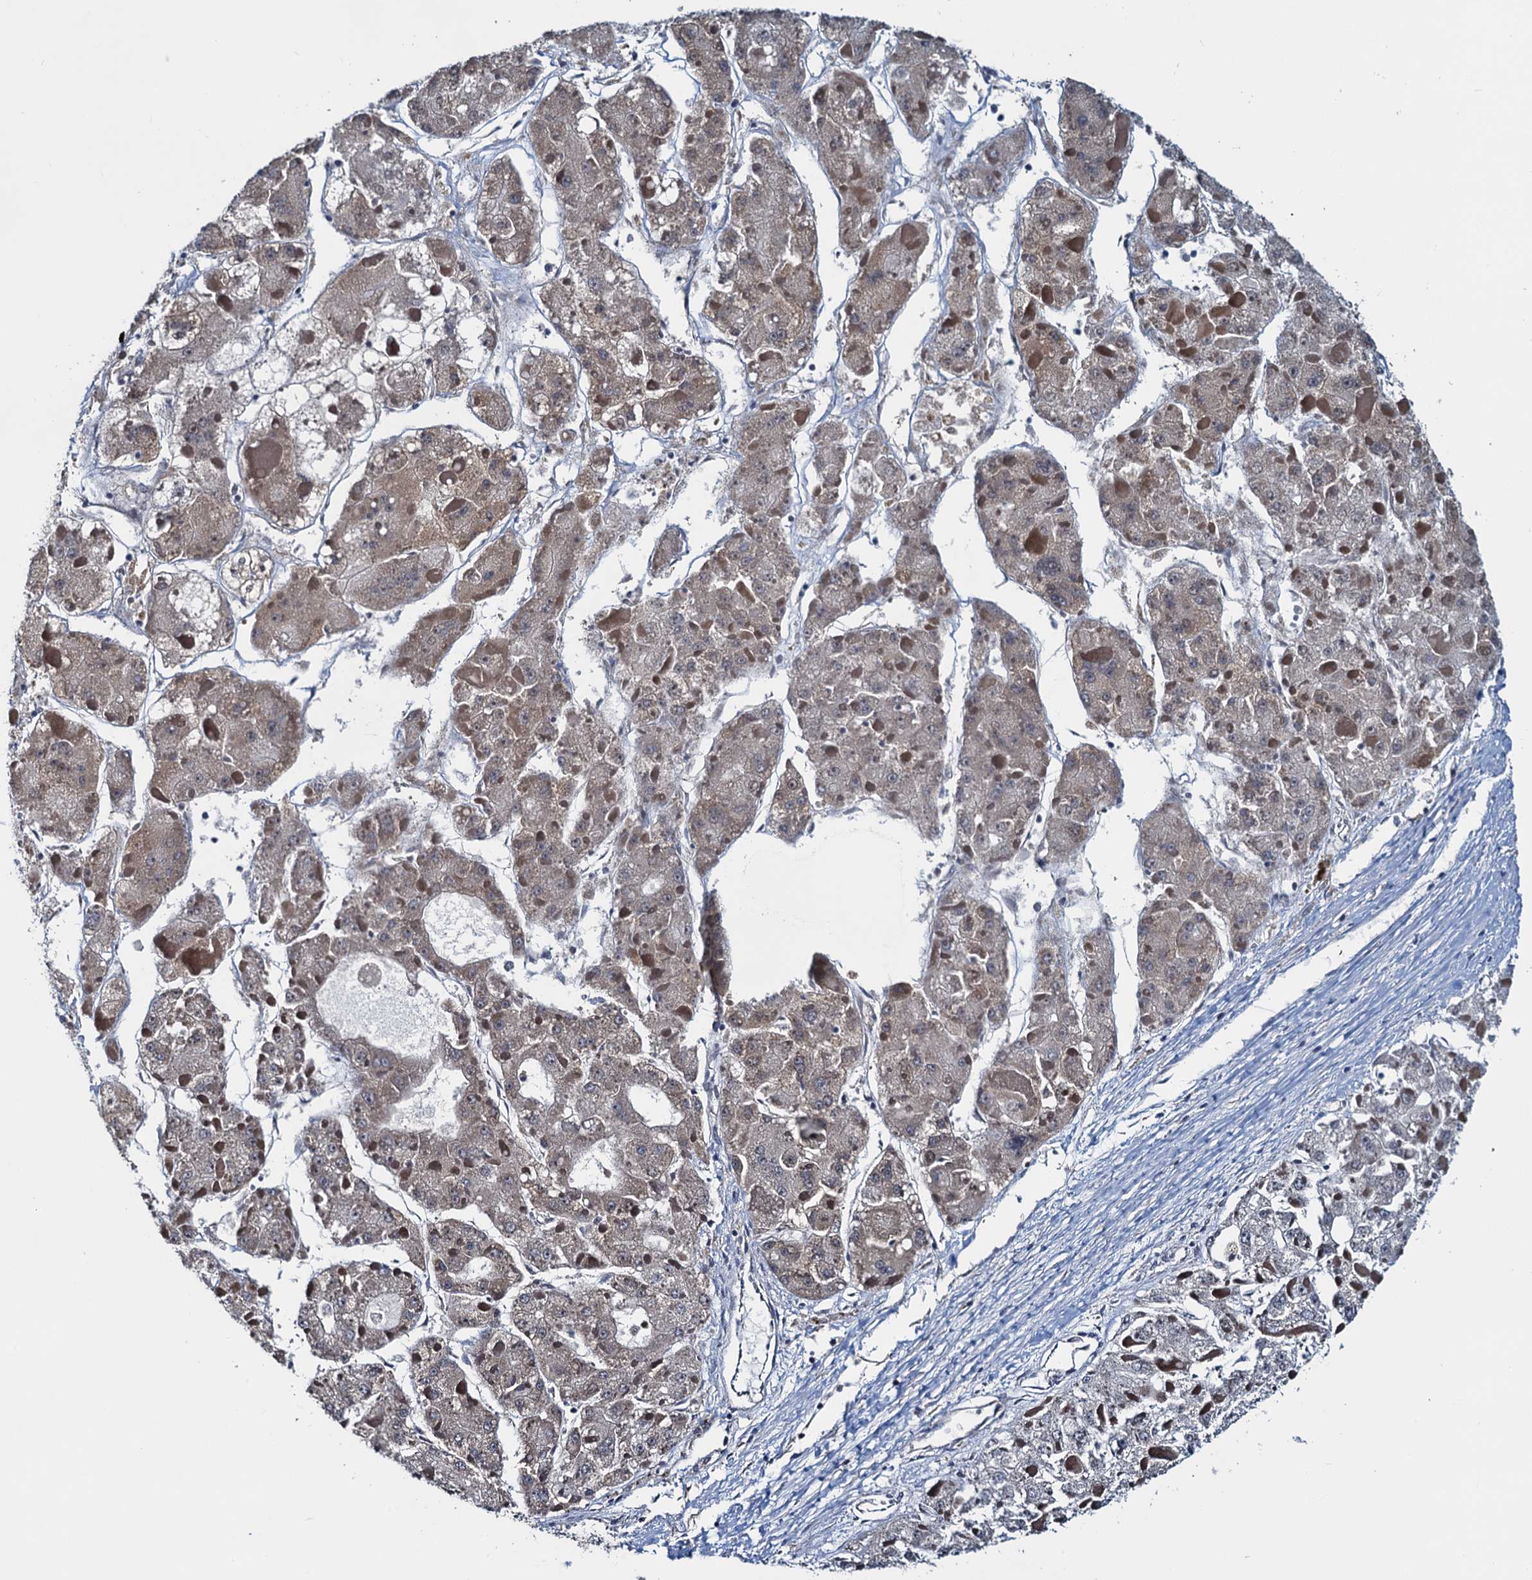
{"staining": {"intensity": "weak", "quantity": ">75%", "location": "cytoplasmic/membranous"}, "tissue": "liver cancer", "cell_type": "Tumor cells", "image_type": "cancer", "snomed": [{"axis": "morphology", "description": "Carcinoma, Hepatocellular, NOS"}, {"axis": "topography", "description": "Liver"}], "caption": "DAB (3,3'-diaminobenzidine) immunohistochemical staining of liver cancer (hepatocellular carcinoma) demonstrates weak cytoplasmic/membranous protein staining in about >75% of tumor cells. (Brightfield microscopy of DAB IHC at high magnification).", "gene": "RNF125", "patient": {"sex": "female", "age": 73}}